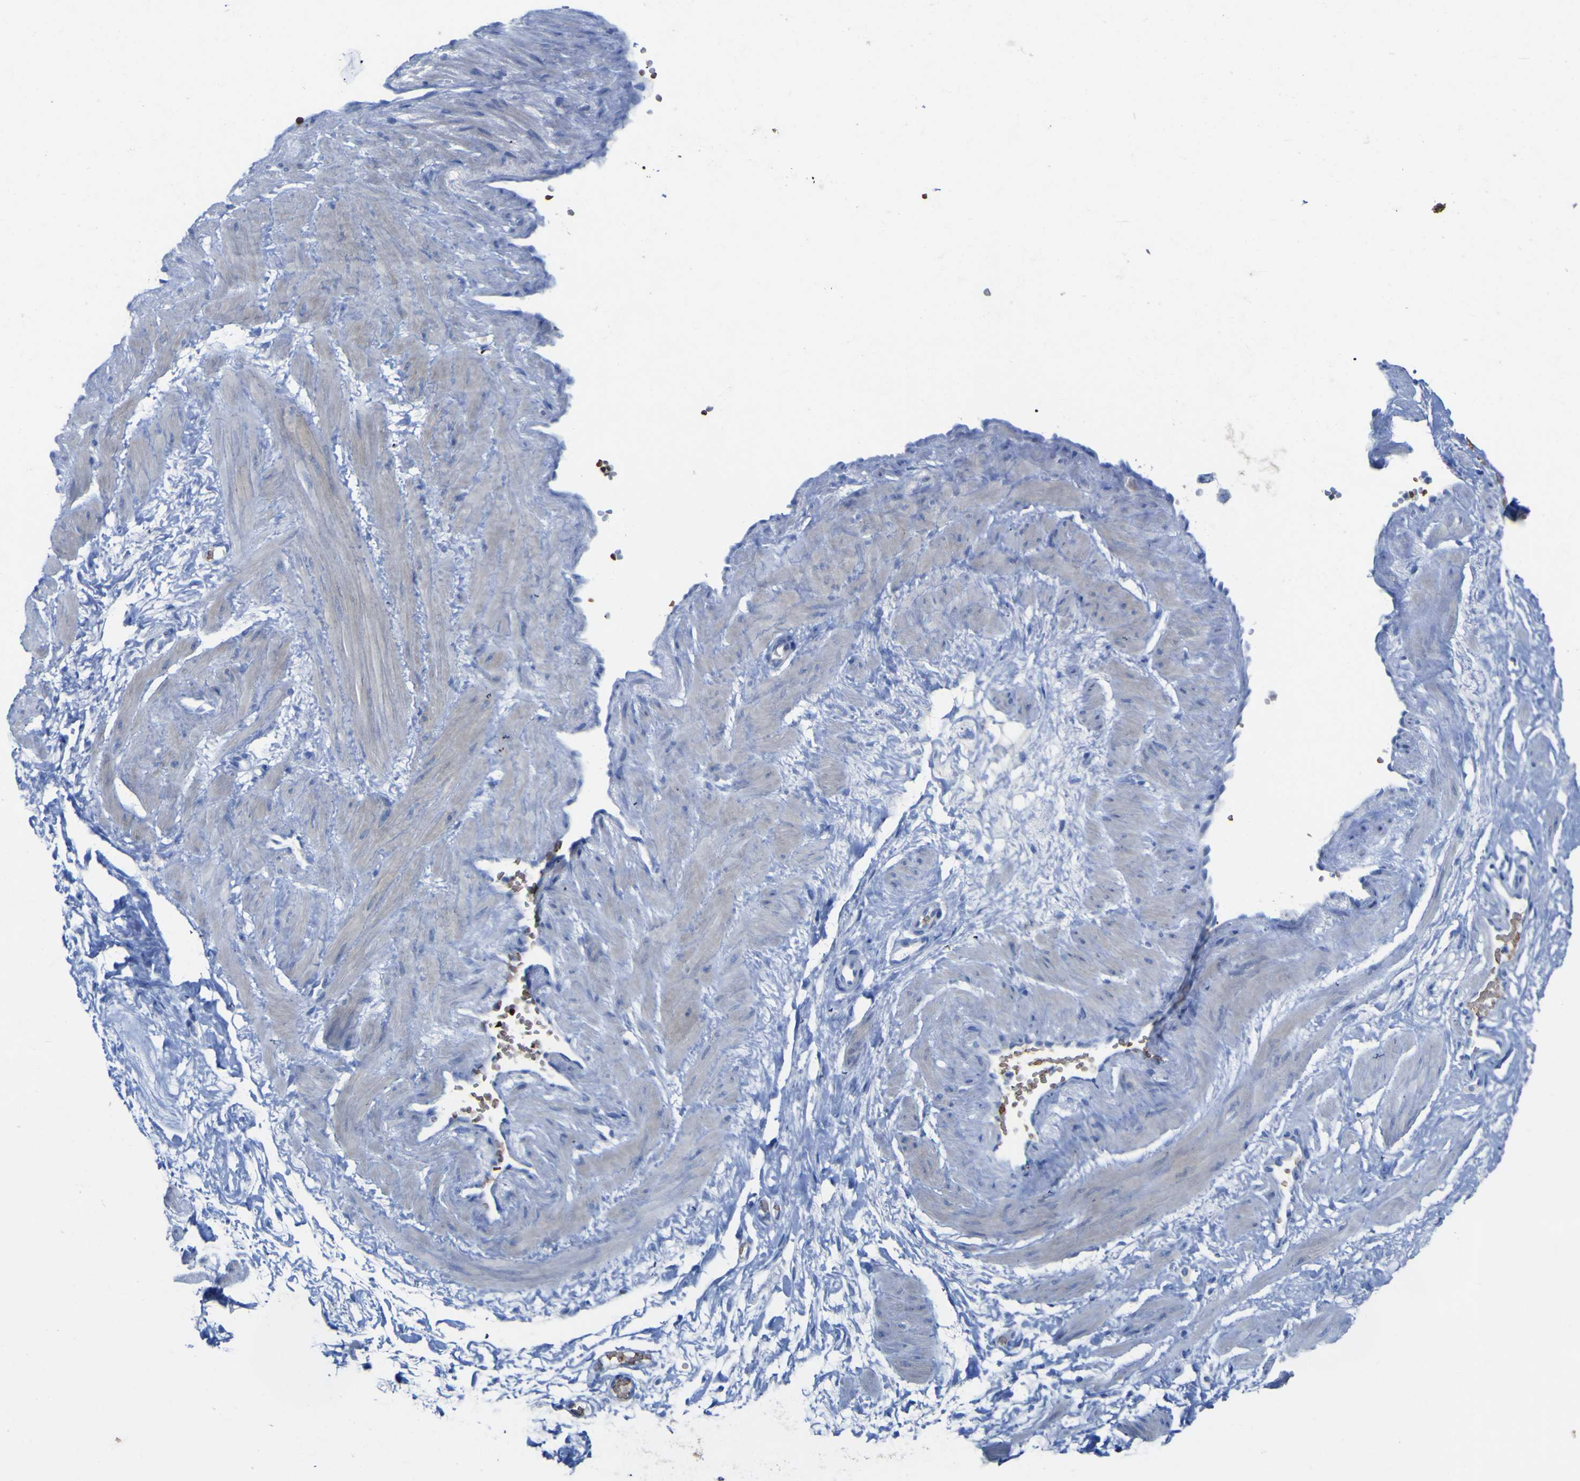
{"staining": {"intensity": "negative", "quantity": "none", "location": "none"}, "tissue": "adipose tissue", "cell_type": "Adipocytes", "image_type": "normal", "snomed": [{"axis": "morphology", "description": "Normal tissue, NOS"}, {"axis": "topography", "description": "Soft tissue"}, {"axis": "topography", "description": "Vascular tissue"}], "caption": "The IHC histopathology image has no significant staining in adipocytes of adipose tissue.", "gene": "GCM1", "patient": {"sex": "female", "age": 35}}